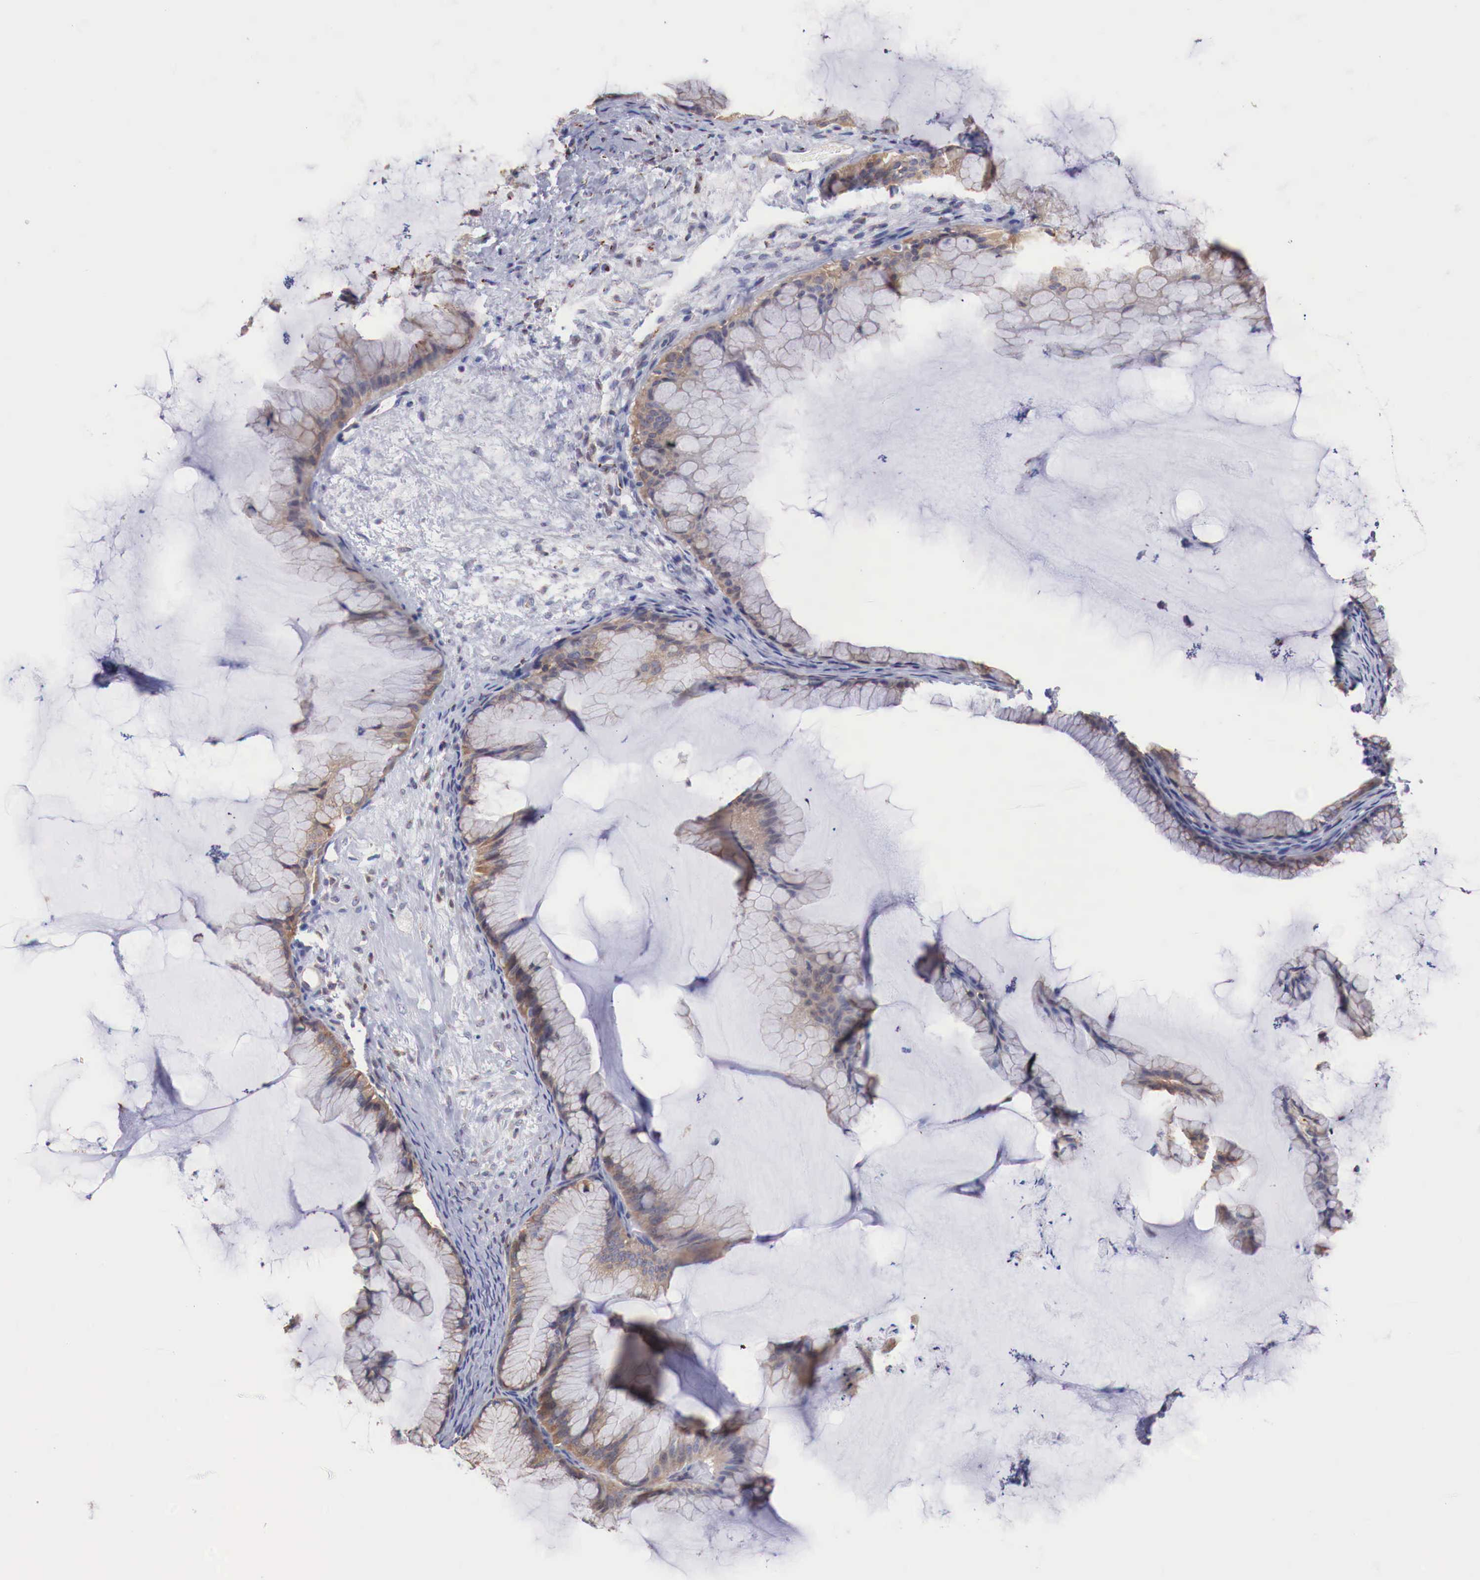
{"staining": {"intensity": "weak", "quantity": "25%-75%", "location": "cytoplasmic/membranous"}, "tissue": "ovarian cancer", "cell_type": "Tumor cells", "image_type": "cancer", "snomed": [{"axis": "morphology", "description": "Cystadenocarcinoma, mucinous, NOS"}, {"axis": "topography", "description": "Ovary"}], "caption": "Immunohistochemical staining of human ovarian mucinous cystadenocarcinoma displays low levels of weak cytoplasmic/membranous protein expression in approximately 25%-75% of tumor cells.", "gene": "SYAP1", "patient": {"sex": "female", "age": 41}}